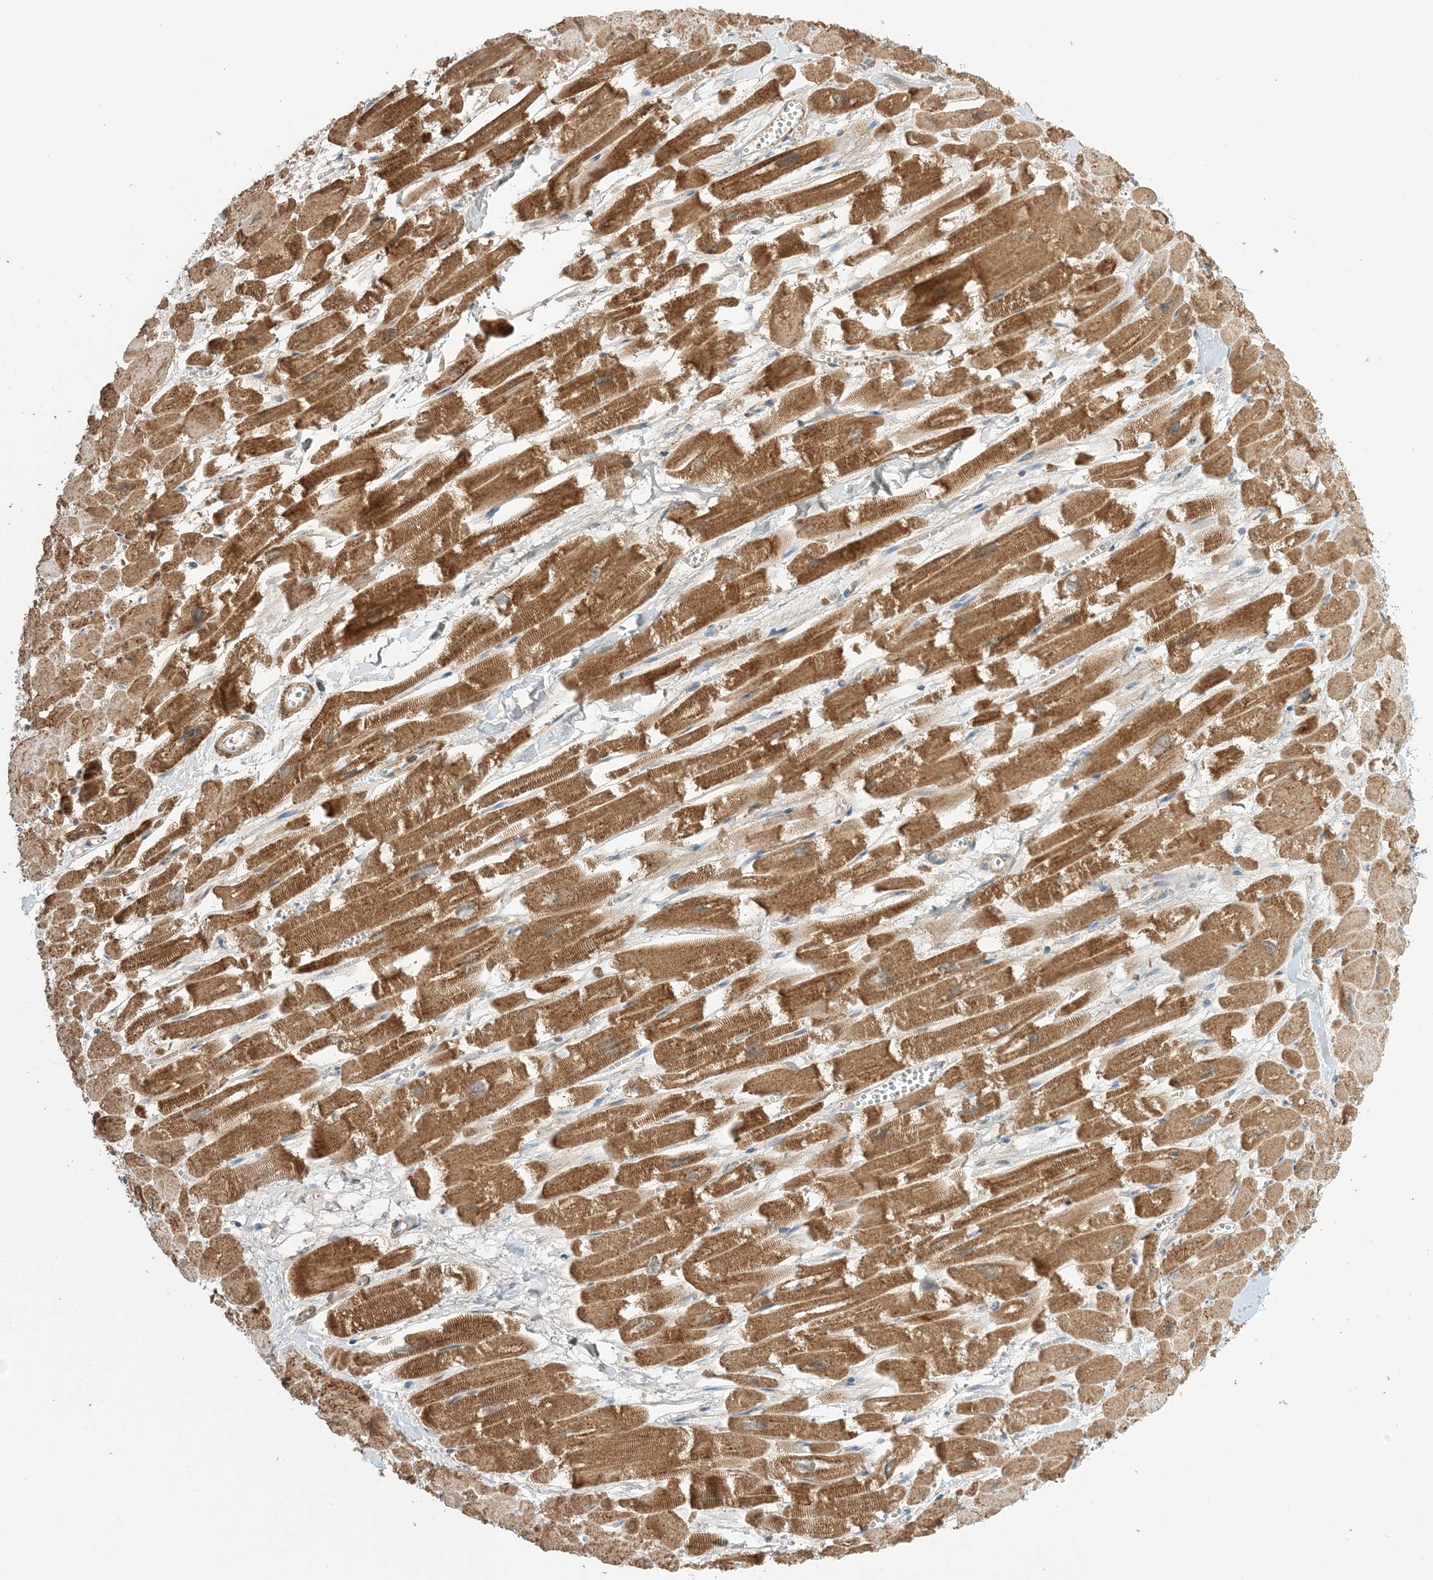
{"staining": {"intensity": "strong", "quantity": ">75%", "location": "cytoplasmic/membranous"}, "tissue": "heart muscle", "cell_type": "Cardiomyocytes", "image_type": "normal", "snomed": [{"axis": "morphology", "description": "Normal tissue, NOS"}, {"axis": "topography", "description": "Heart"}], "caption": "Immunohistochemical staining of benign heart muscle shows high levels of strong cytoplasmic/membranous positivity in approximately >75% of cardiomyocytes. The staining was performed using DAB to visualize the protein expression in brown, while the nuclei were stained in blue with hematoxylin (Magnification: 20x).", "gene": "N4BP3", "patient": {"sex": "male", "age": 54}}